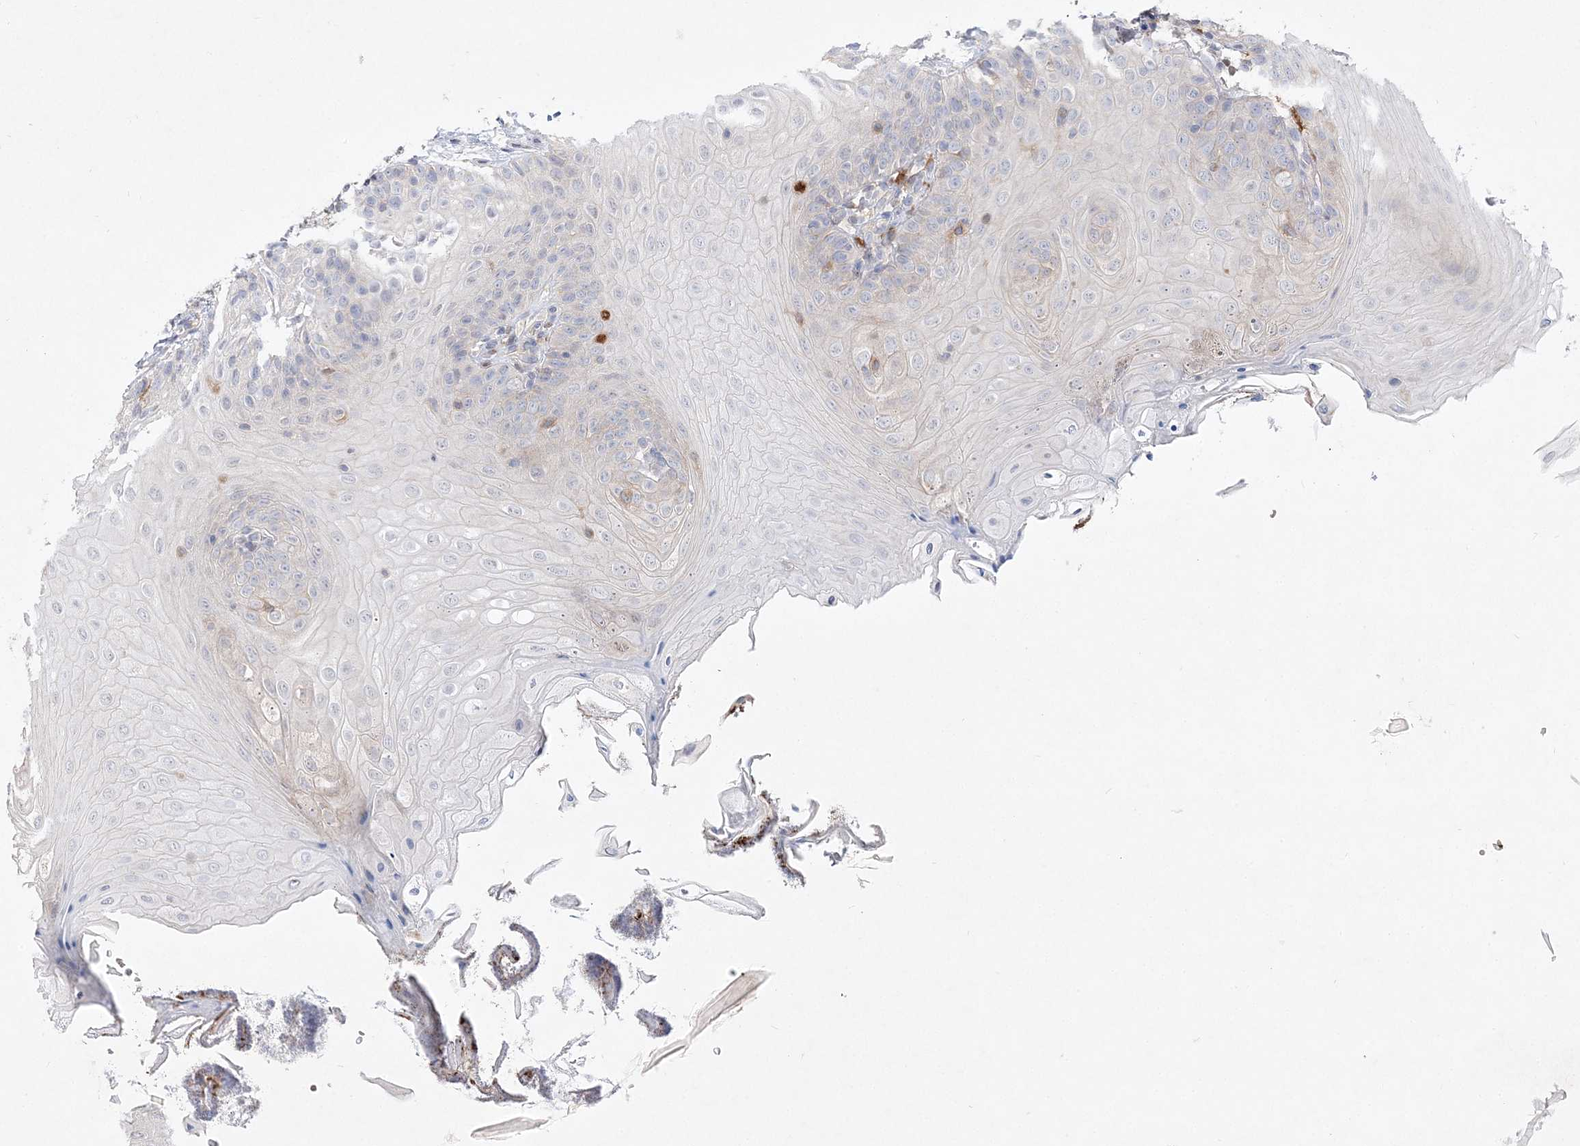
{"staining": {"intensity": "negative", "quantity": "none", "location": "none"}, "tissue": "oral mucosa", "cell_type": "Squamous epithelial cells", "image_type": "normal", "snomed": [{"axis": "morphology", "description": "Normal tissue, NOS"}, {"axis": "topography", "description": "Oral tissue"}], "caption": "This is a image of IHC staining of unremarkable oral mucosa, which shows no expression in squamous epithelial cells. (Brightfield microscopy of DAB IHC at high magnification).", "gene": "CLNK", "patient": {"sex": "female", "age": 68}}